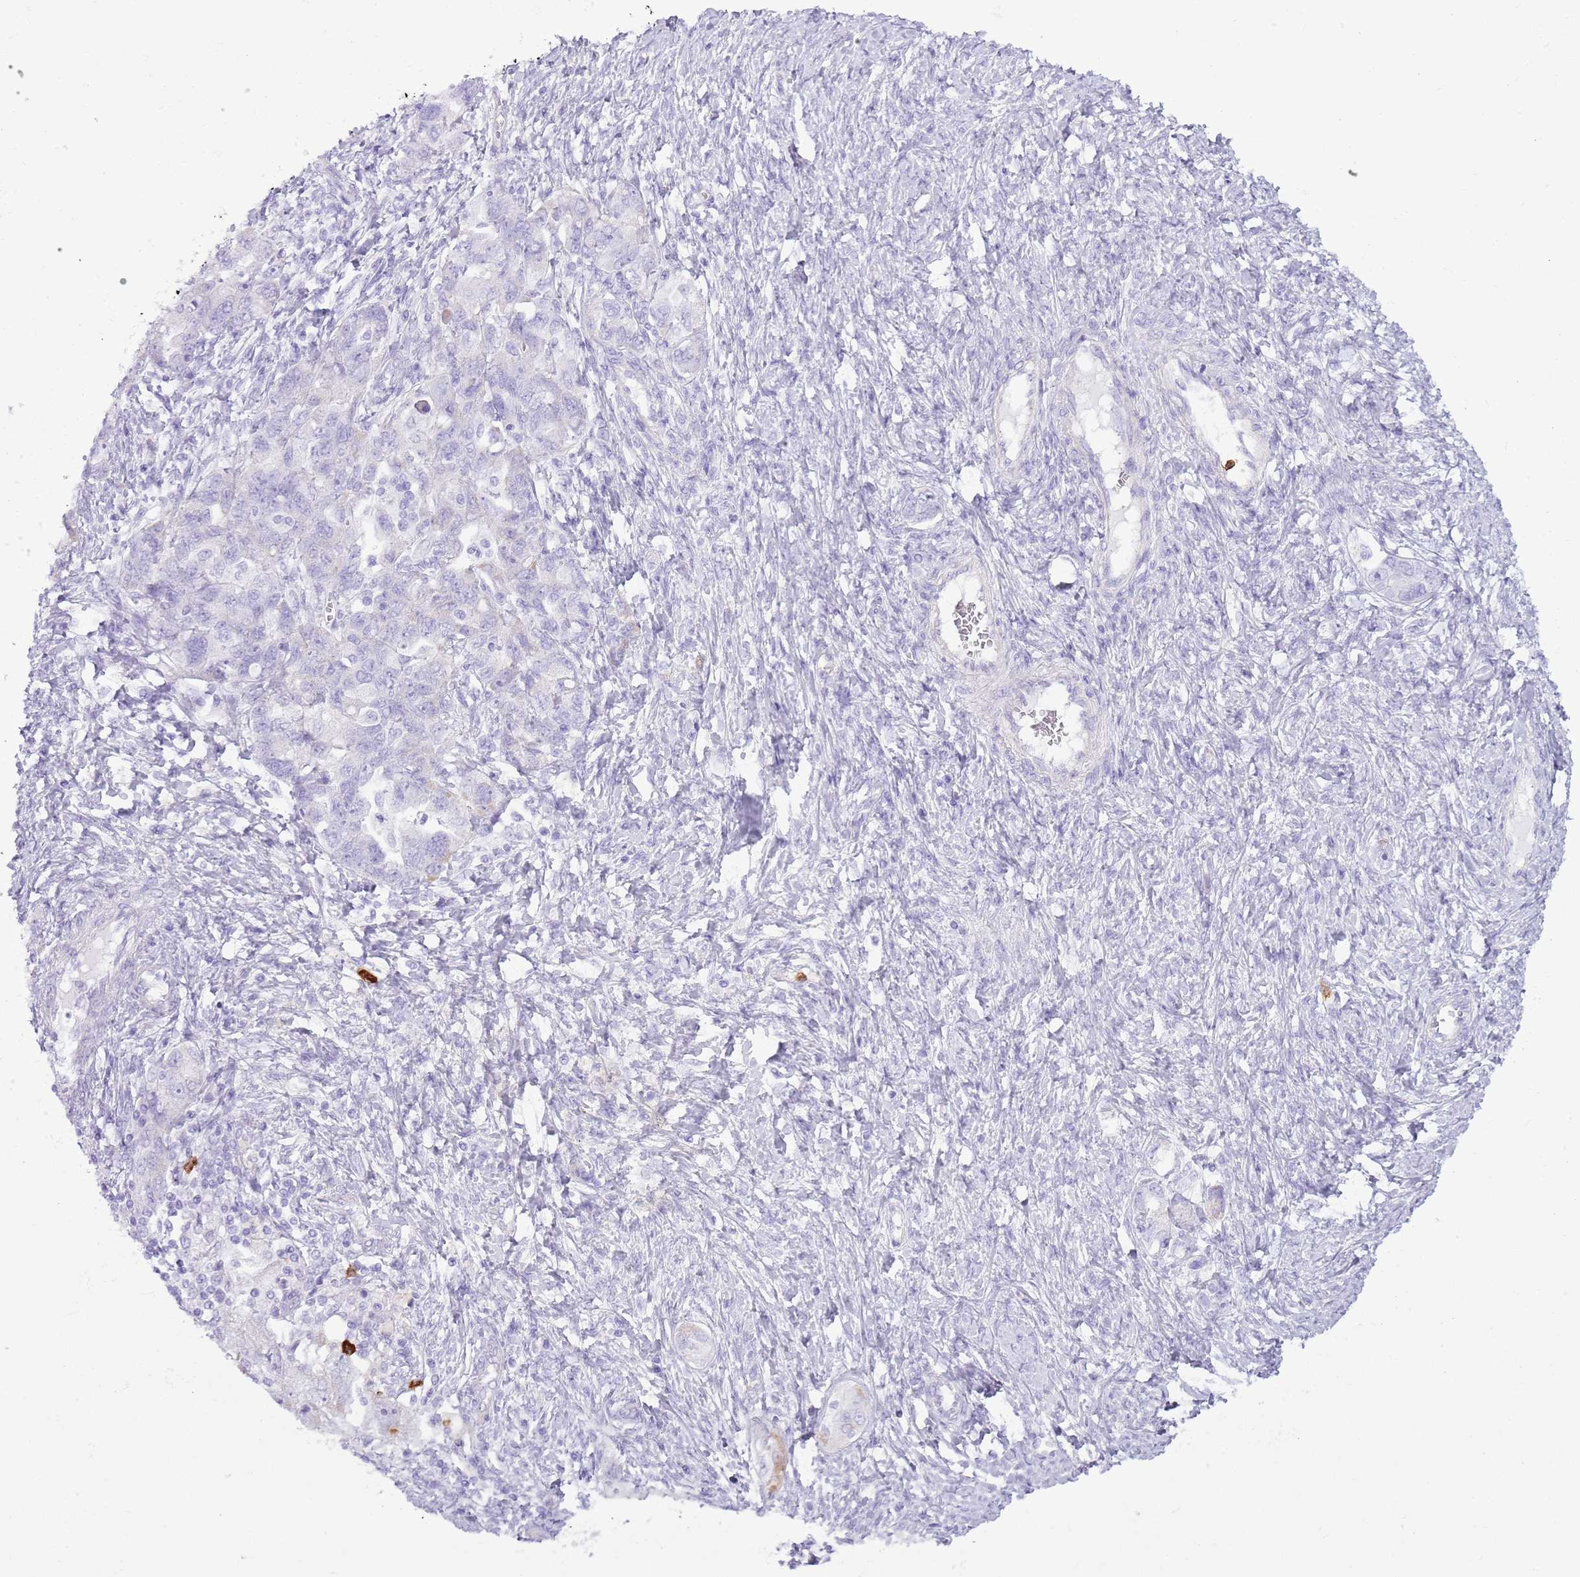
{"staining": {"intensity": "negative", "quantity": "none", "location": "none"}, "tissue": "ovarian cancer", "cell_type": "Tumor cells", "image_type": "cancer", "snomed": [{"axis": "morphology", "description": "Carcinoma, NOS"}, {"axis": "morphology", "description": "Cystadenocarcinoma, serous, NOS"}, {"axis": "topography", "description": "Ovary"}], "caption": "DAB (3,3'-diaminobenzidine) immunohistochemical staining of human ovarian cancer demonstrates no significant staining in tumor cells.", "gene": "CD177", "patient": {"sex": "female", "age": 69}}